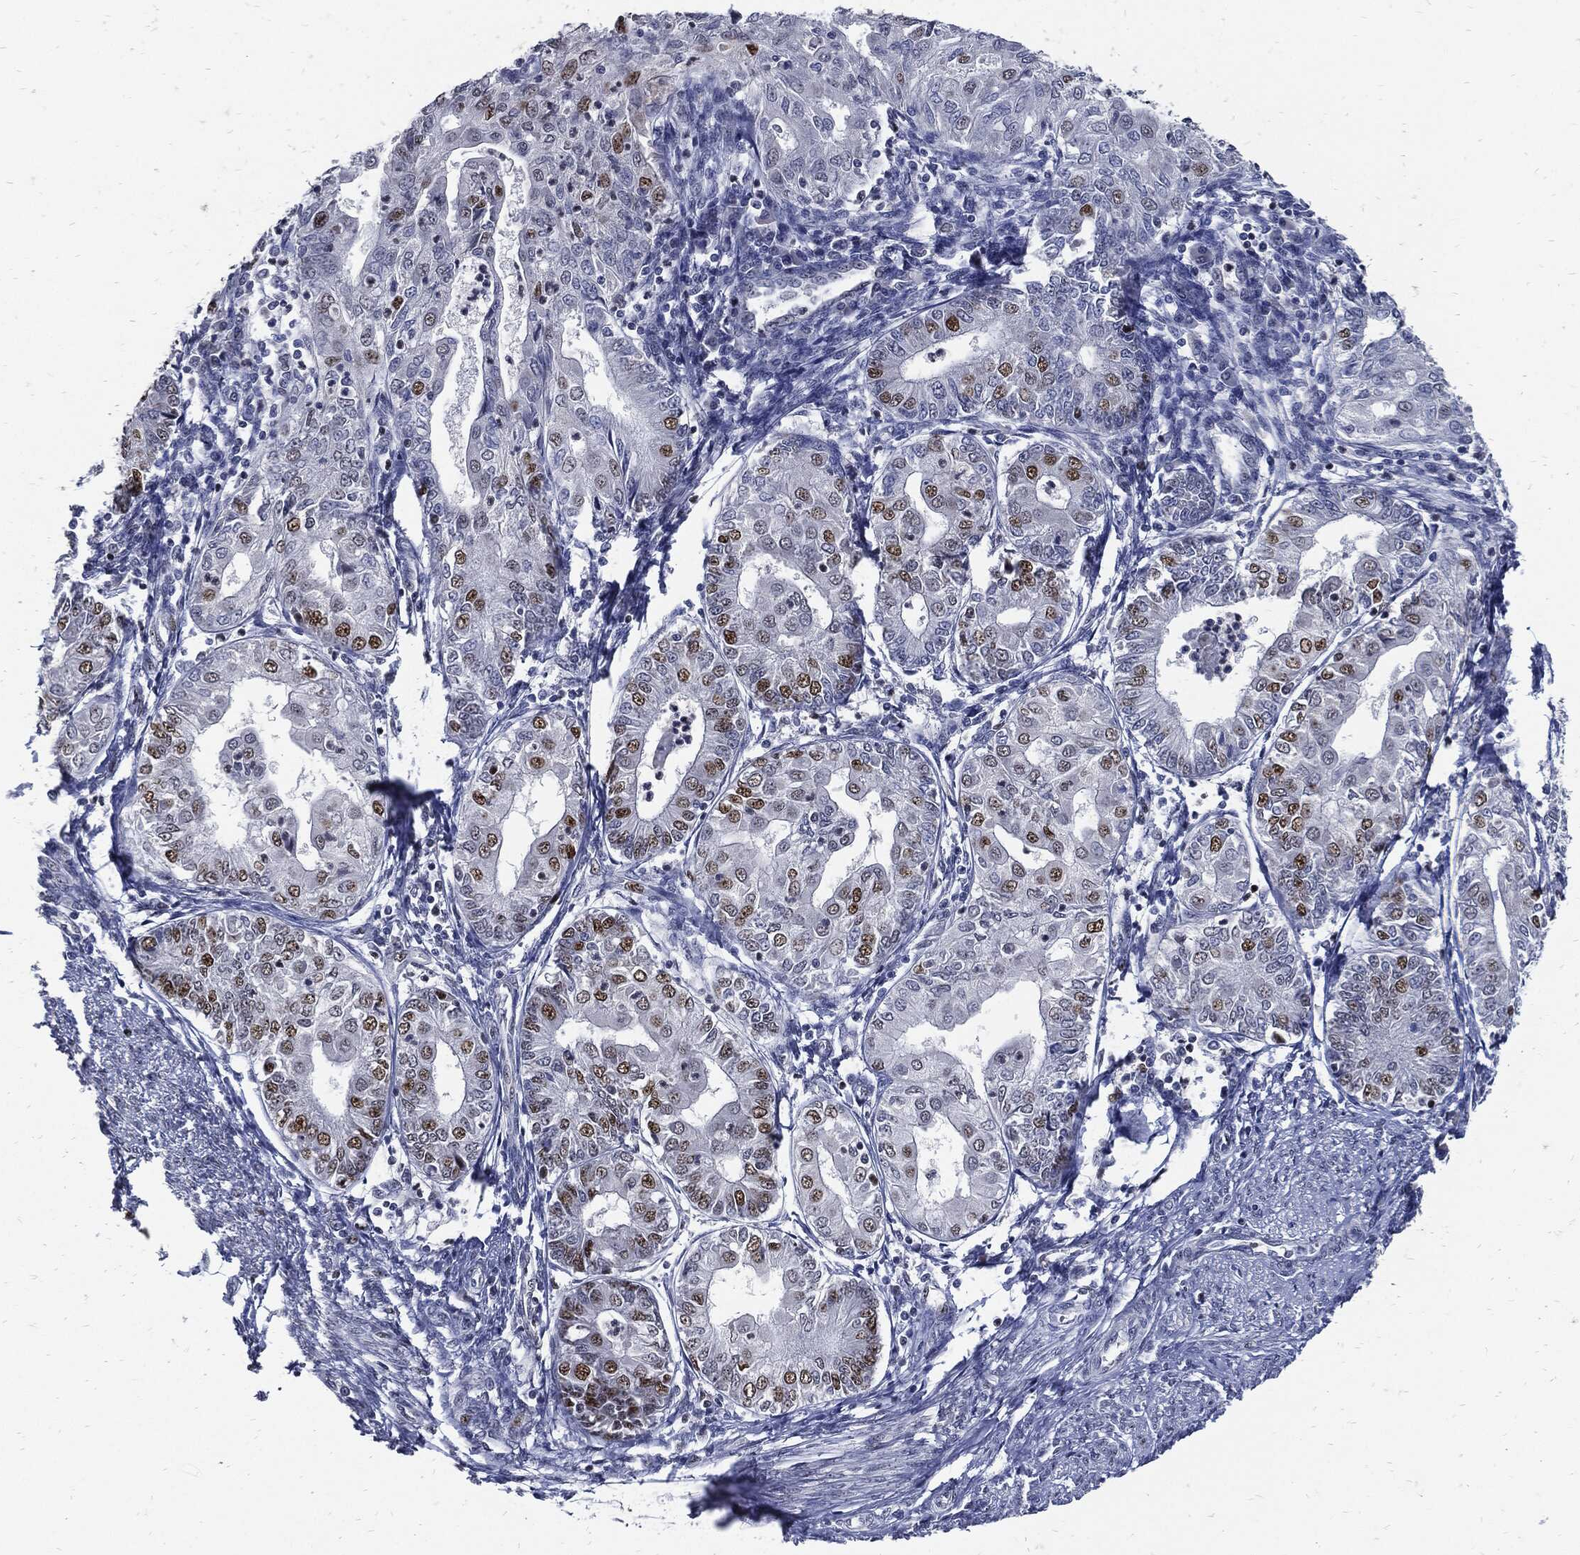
{"staining": {"intensity": "strong", "quantity": "<25%", "location": "nuclear"}, "tissue": "endometrial cancer", "cell_type": "Tumor cells", "image_type": "cancer", "snomed": [{"axis": "morphology", "description": "Adenocarcinoma, NOS"}, {"axis": "topography", "description": "Endometrium"}], "caption": "Protein expression analysis of endometrial cancer (adenocarcinoma) reveals strong nuclear positivity in about <25% of tumor cells.", "gene": "NBN", "patient": {"sex": "female", "age": 68}}